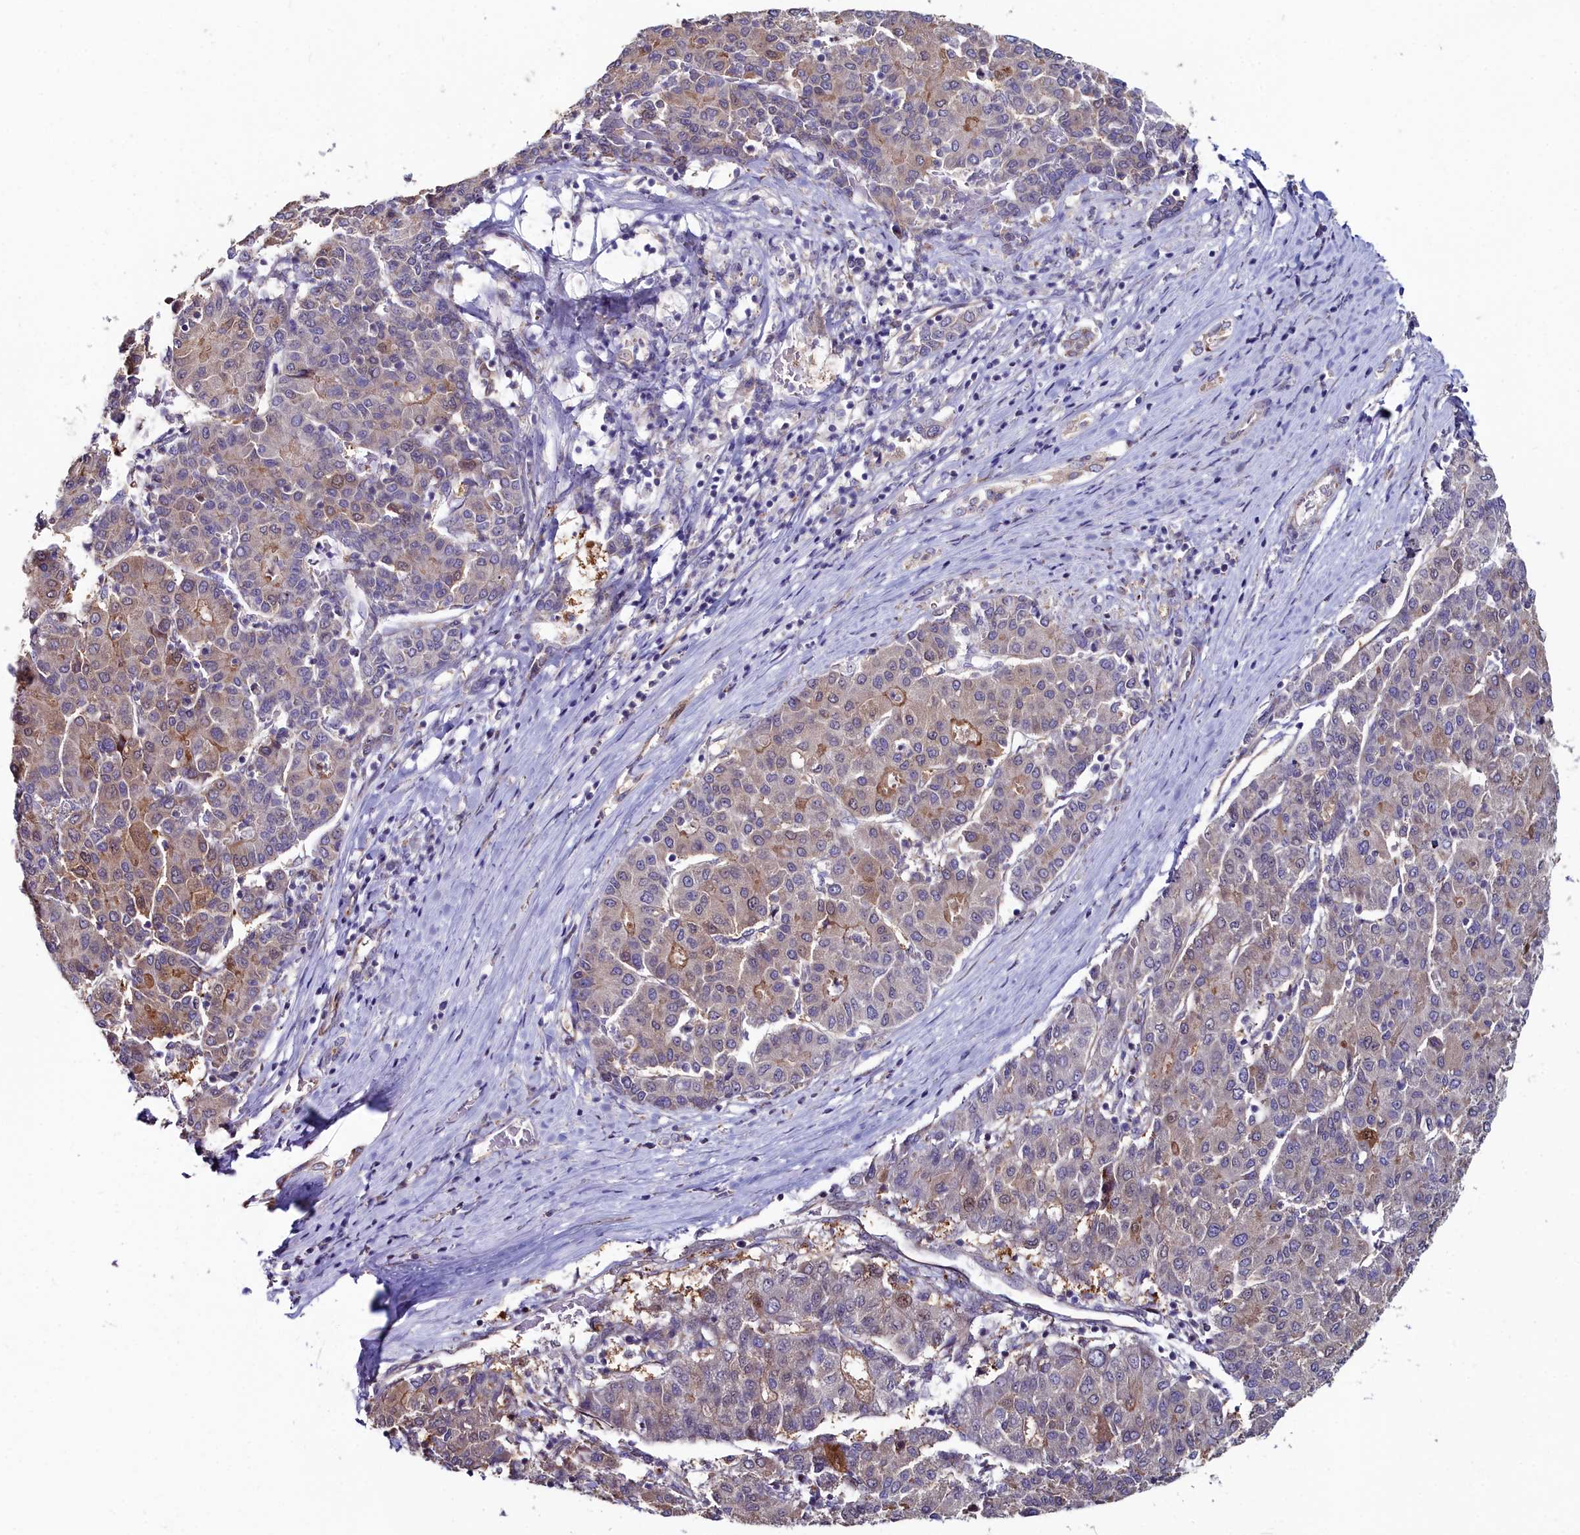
{"staining": {"intensity": "moderate", "quantity": "<25%", "location": "cytoplasmic/membranous"}, "tissue": "liver cancer", "cell_type": "Tumor cells", "image_type": "cancer", "snomed": [{"axis": "morphology", "description": "Carcinoma, Hepatocellular, NOS"}, {"axis": "topography", "description": "Liver"}], "caption": "Human liver cancer (hepatocellular carcinoma) stained with a protein marker displays moderate staining in tumor cells.", "gene": "C4orf19", "patient": {"sex": "male", "age": 65}}